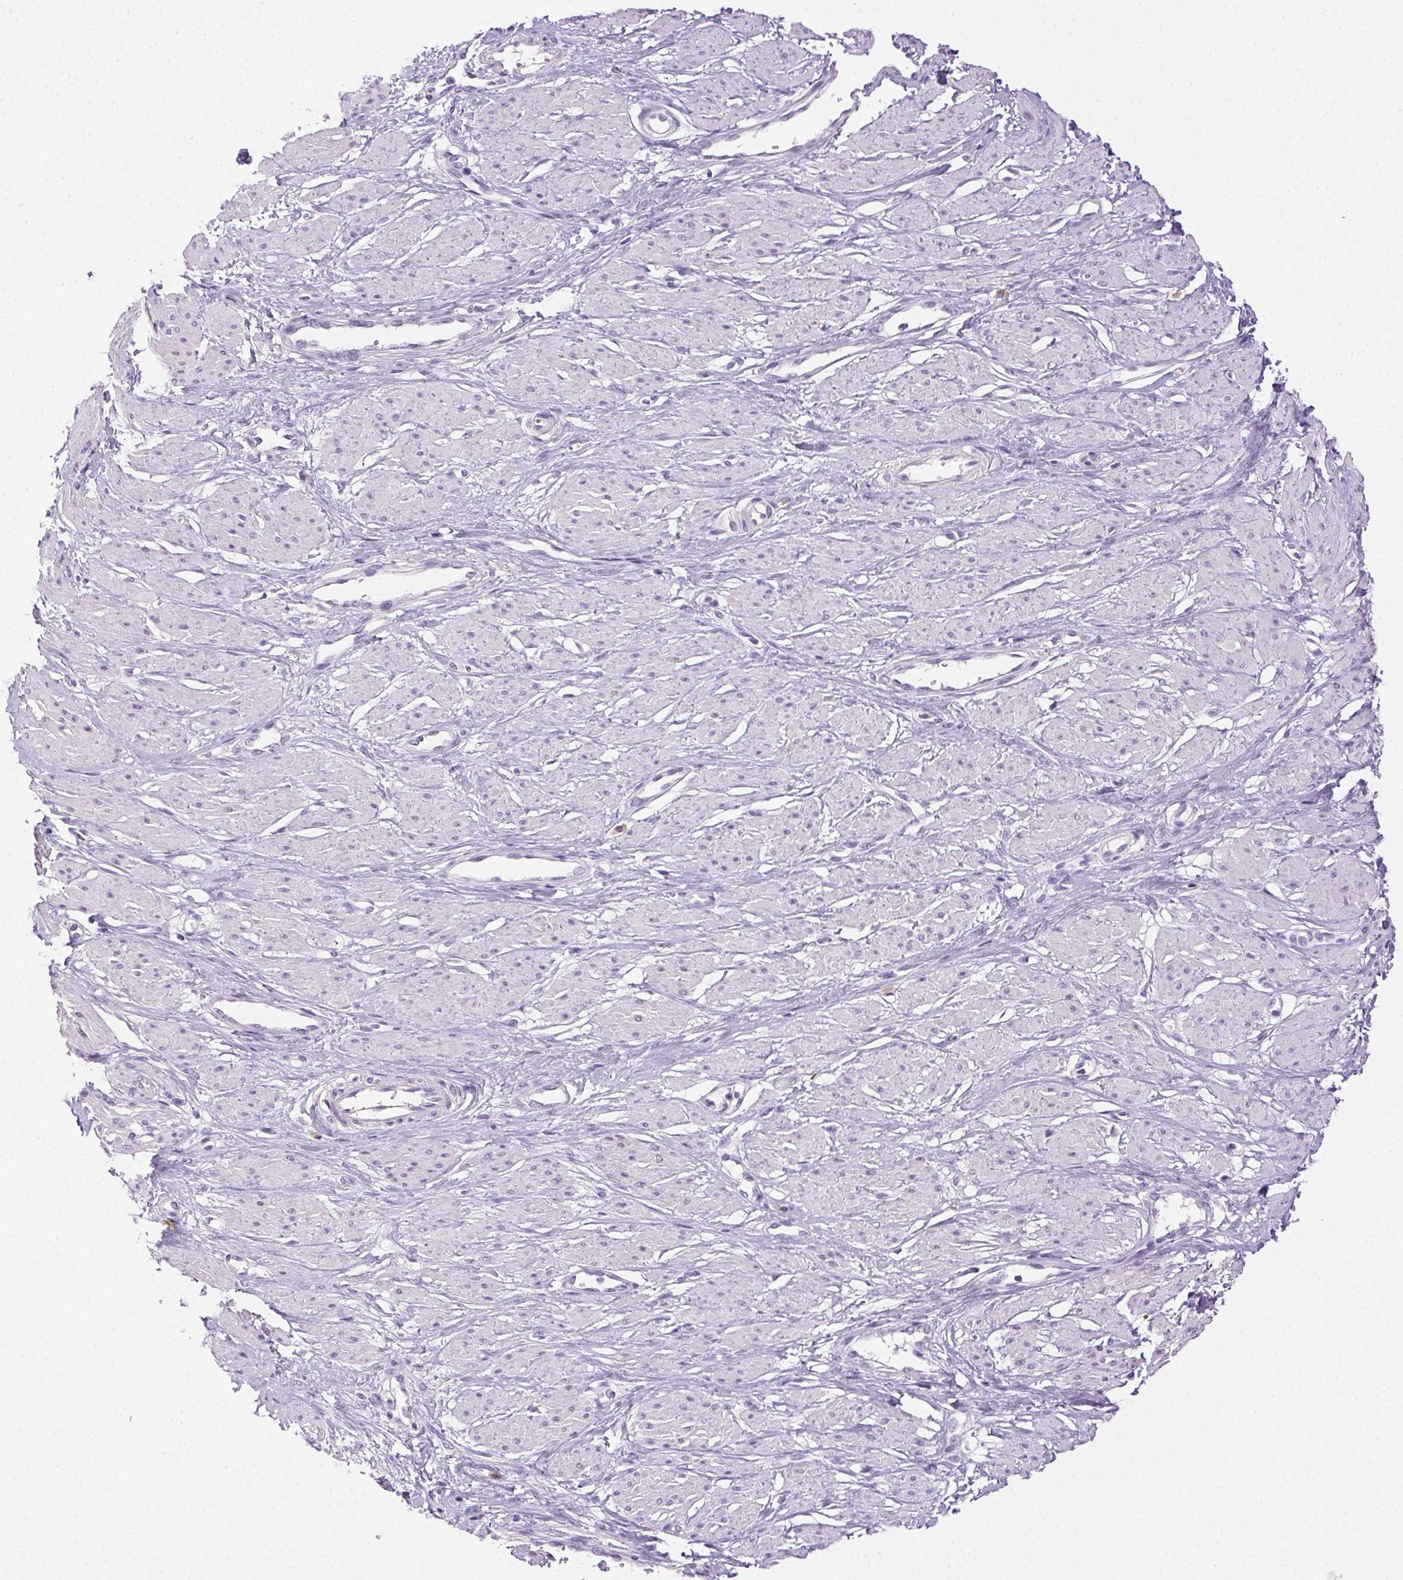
{"staining": {"intensity": "negative", "quantity": "none", "location": "none"}, "tissue": "smooth muscle", "cell_type": "Smooth muscle cells", "image_type": "normal", "snomed": [{"axis": "morphology", "description": "Normal tissue, NOS"}, {"axis": "topography", "description": "Smooth muscle"}, {"axis": "topography", "description": "Uterus"}], "caption": "Immunohistochemical staining of benign human smooth muscle displays no significant staining in smooth muscle cells.", "gene": "CLDN10", "patient": {"sex": "female", "age": 39}}